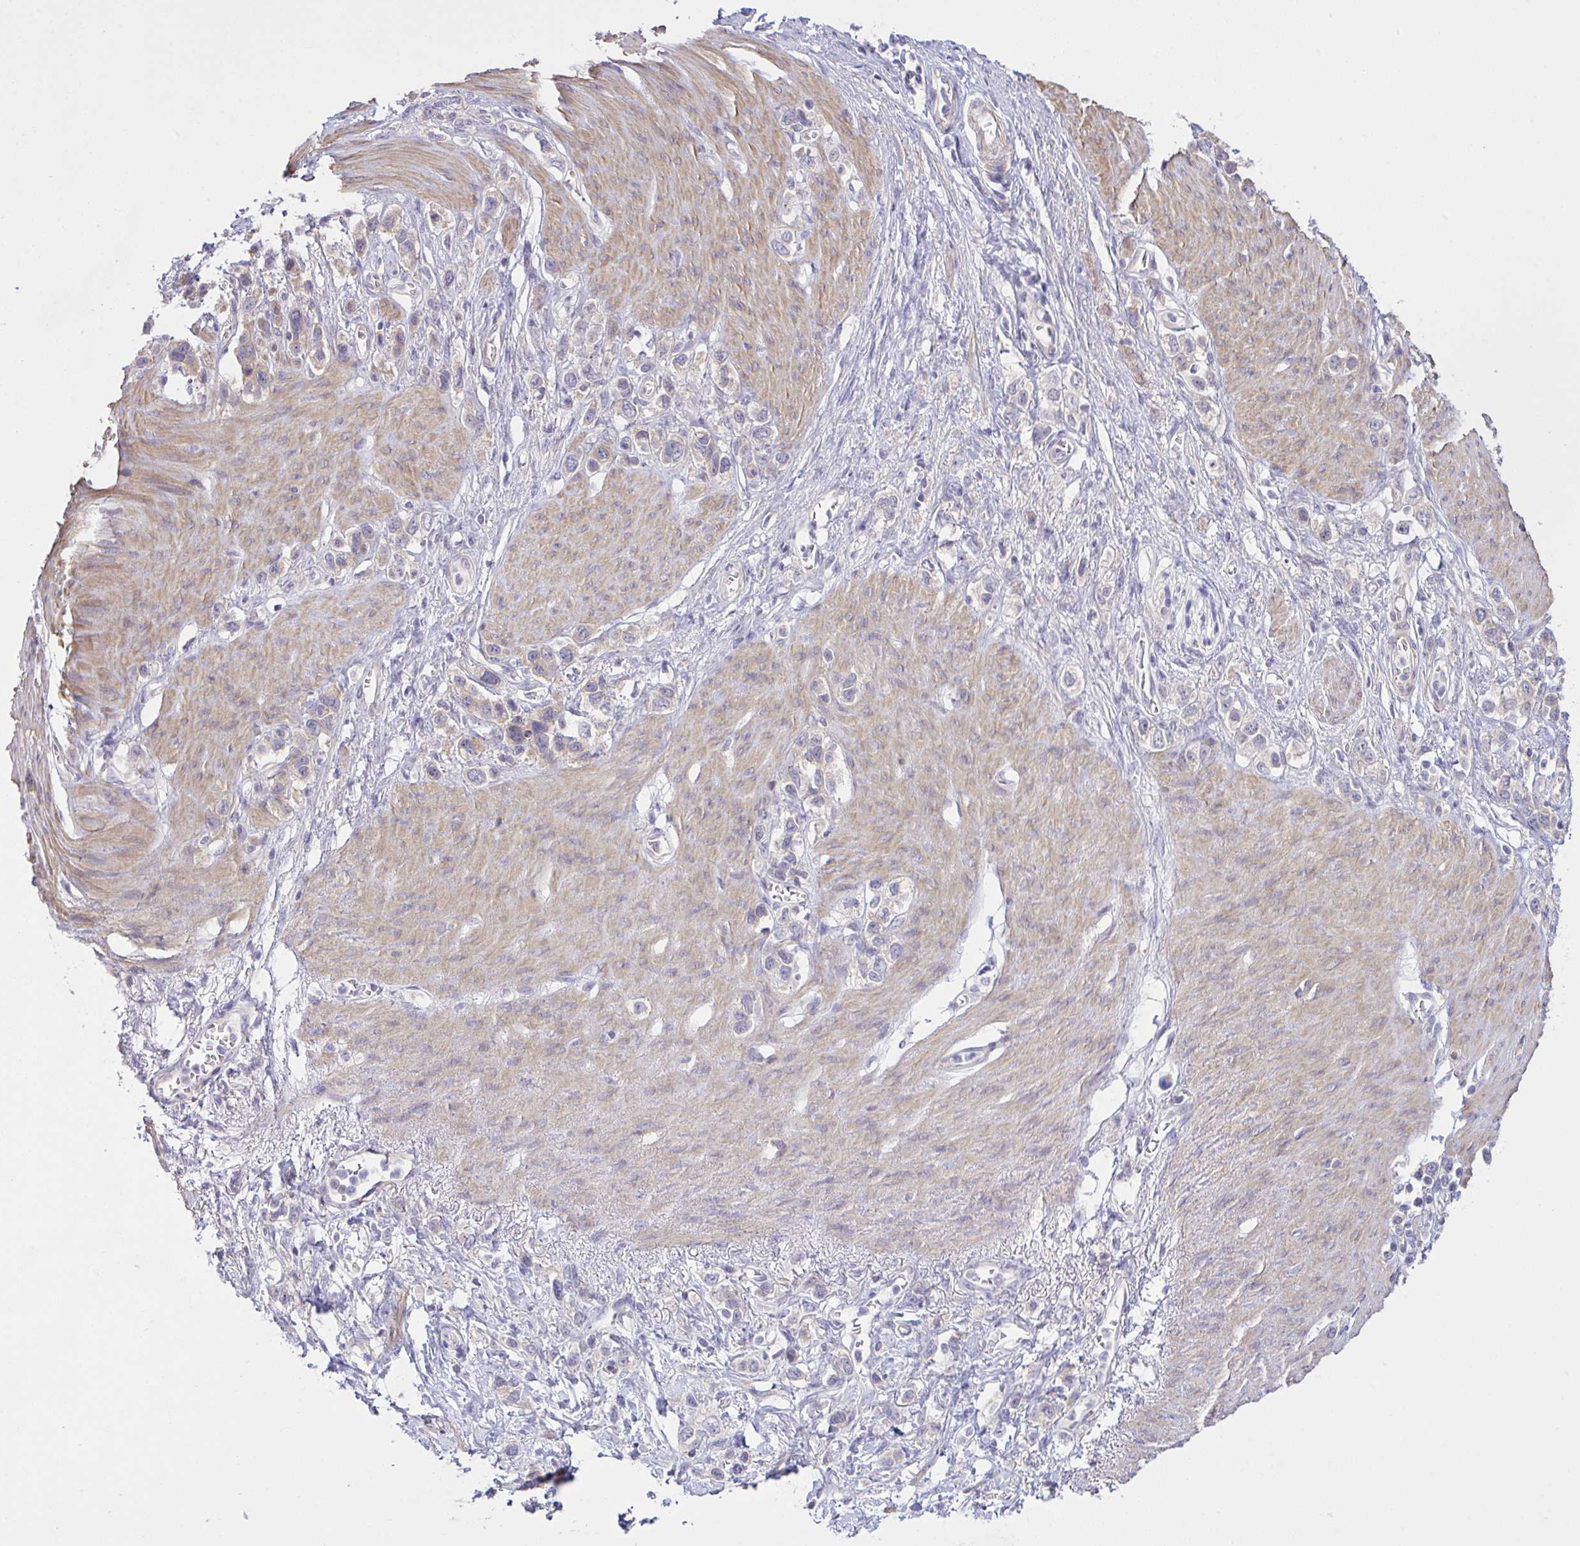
{"staining": {"intensity": "weak", "quantity": "<25%", "location": "cytoplasmic/membranous"}, "tissue": "stomach cancer", "cell_type": "Tumor cells", "image_type": "cancer", "snomed": [{"axis": "morphology", "description": "Adenocarcinoma, NOS"}, {"axis": "topography", "description": "Stomach"}], "caption": "This is an immunohistochemistry histopathology image of adenocarcinoma (stomach). There is no staining in tumor cells.", "gene": "SYNPO2L", "patient": {"sex": "female", "age": 65}}